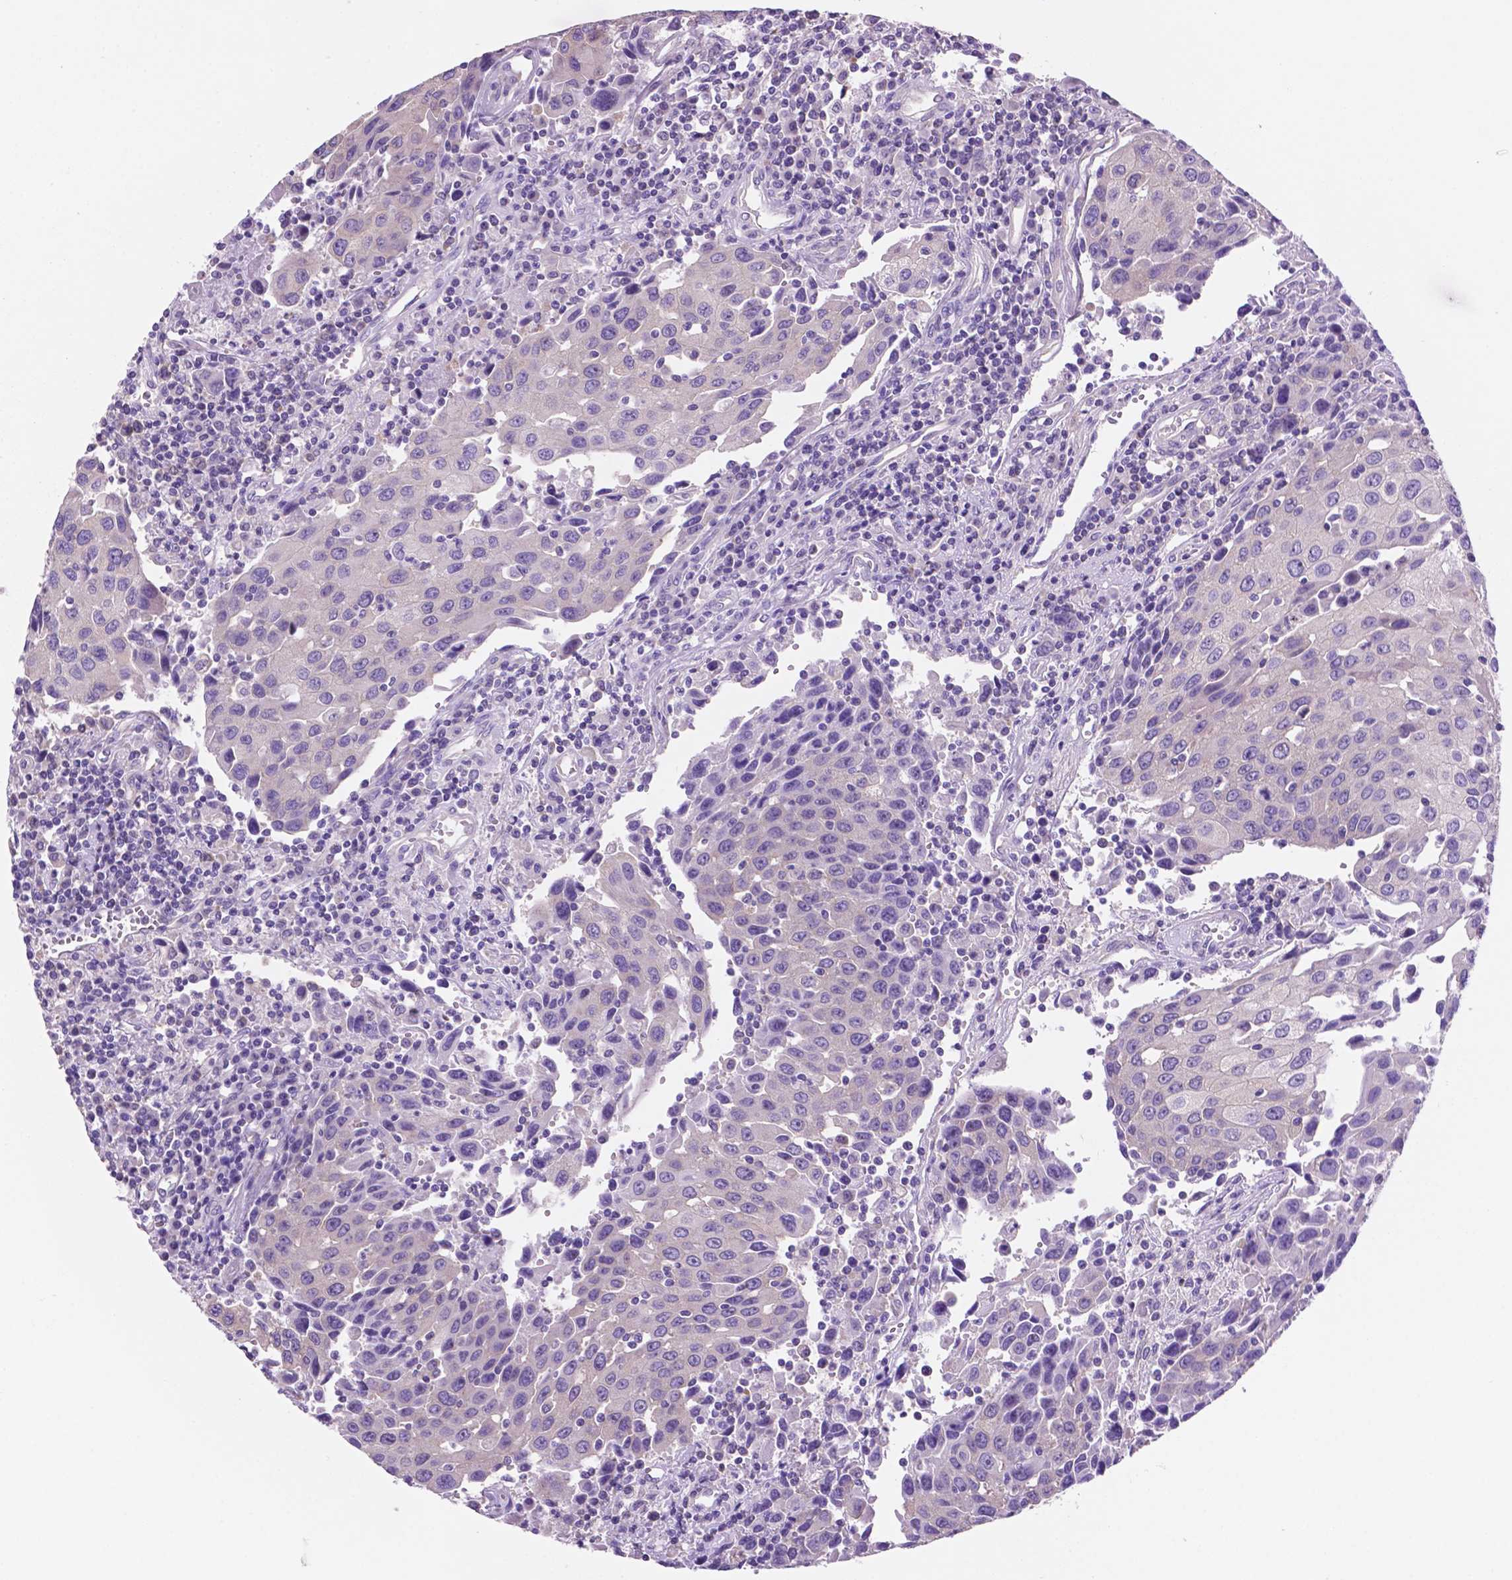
{"staining": {"intensity": "negative", "quantity": "none", "location": "none"}, "tissue": "urothelial cancer", "cell_type": "Tumor cells", "image_type": "cancer", "snomed": [{"axis": "morphology", "description": "Urothelial carcinoma, High grade"}, {"axis": "topography", "description": "Urinary bladder"}], "caption": "Micrograph shows no significant protein positivity in tumor cells of urothelial cancer. Brightfield microscopy of immunohistochemistry stained with DAB (brown) and hematoxylin (blue), captured at high magnification.", "gene": "SPDYA", "patient": {"sex": "female", "age": 85}}